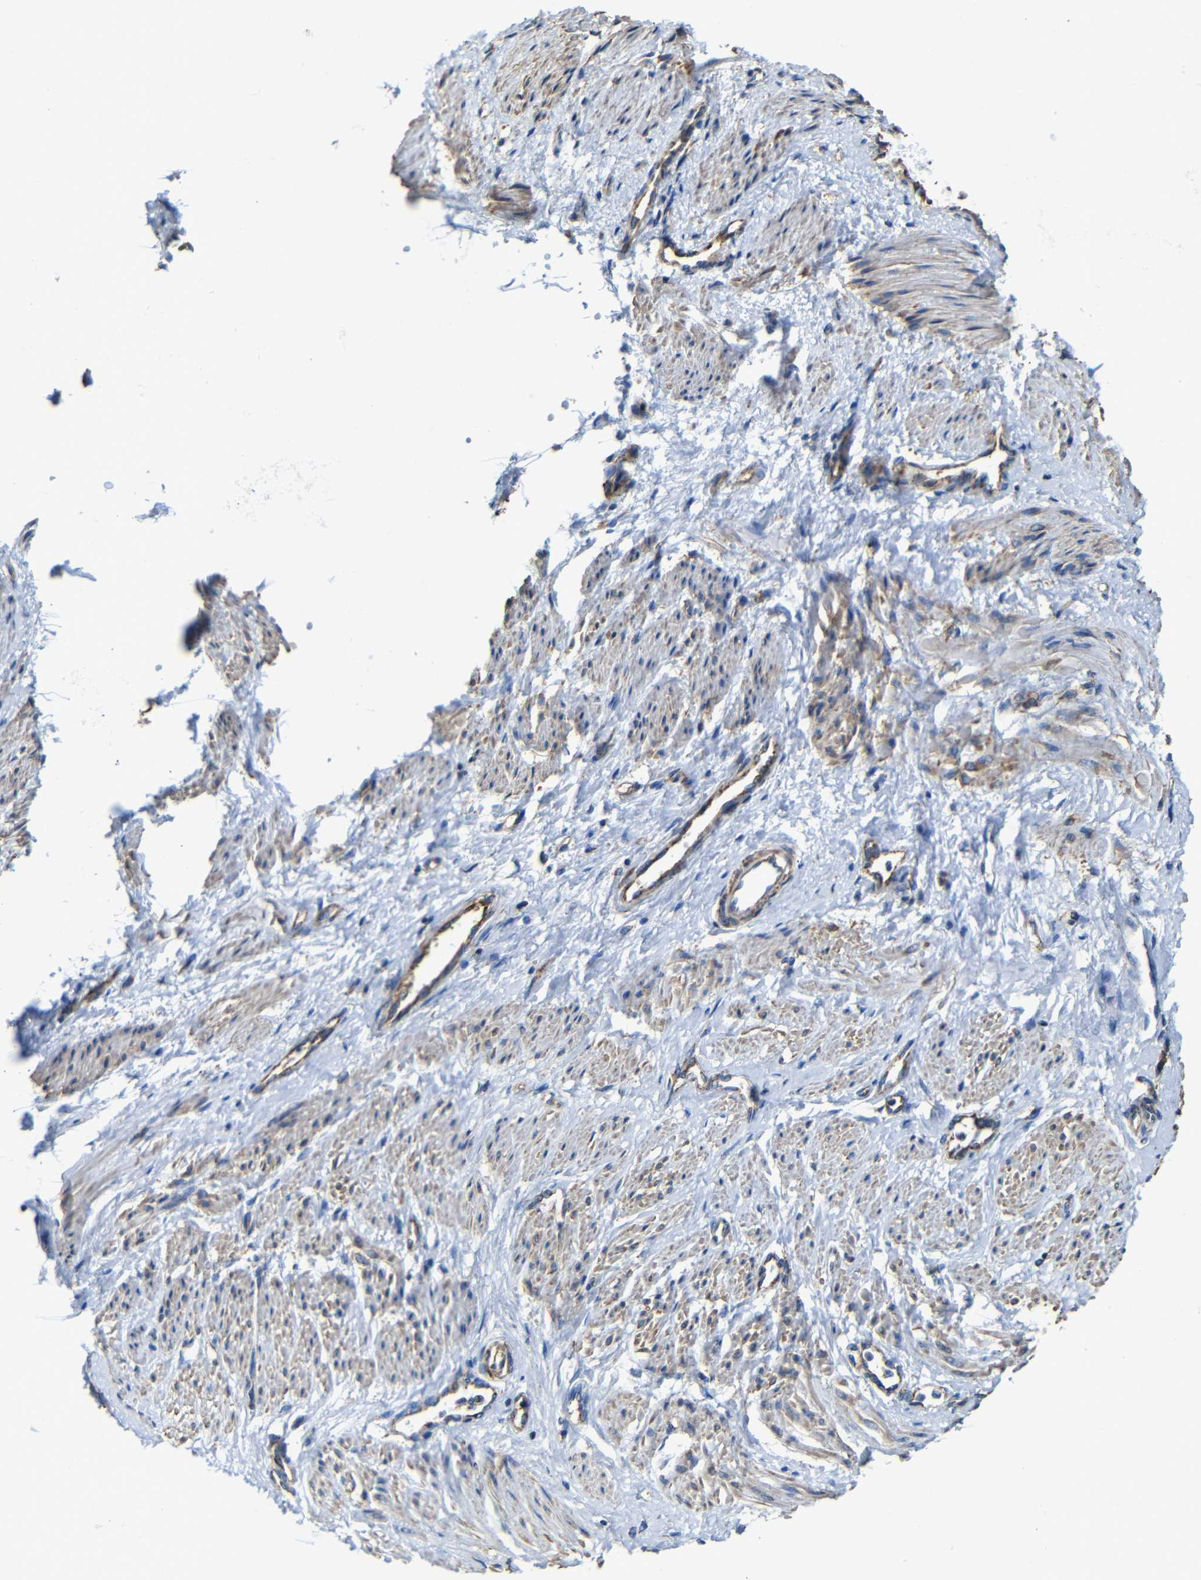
{"staining": {"intensity": "moderate", "quantity": ">75%", "location": "cytoplasmic/membranous"}, "tissue": "smooth muscle", "cell_type": "Smooth muscle cells", "image_type": "normal", "snomed": [{"axis": "morphology", "description": "Normal tissue, NOS"}, {"axis": "topography", "description": "Smooth muscle"}, {"axis": "topography", "description": "Uterus"}], "caption": "Brown immunohistochemical staining in benign human smooth muscle shows moderate cytoplasmic/membranous staining in approximately >75% of smooth muscle cells.", "gene": "INTS6L", "patient": {"sex": "female", "age": 39}}